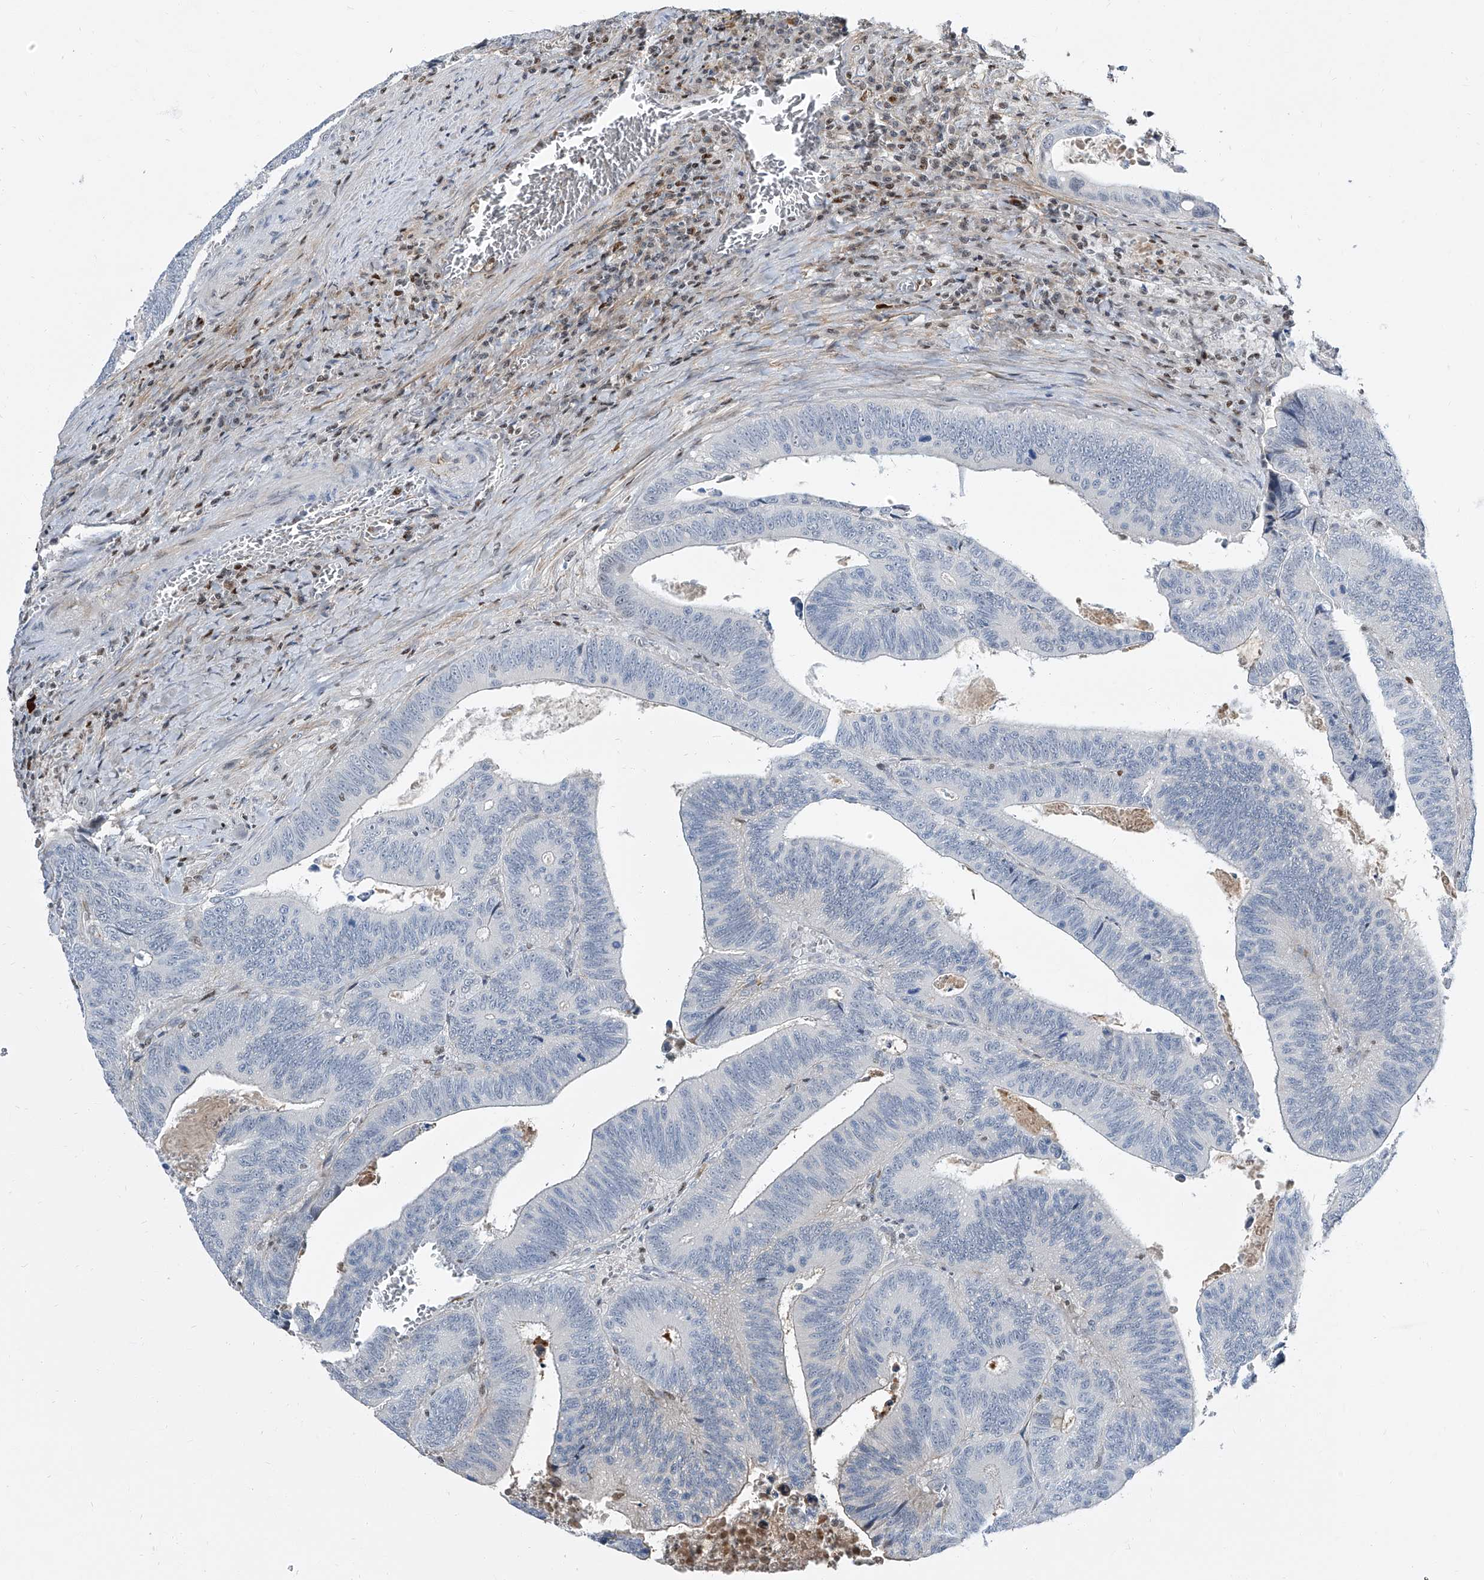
{"staining": {"intensity": "negative", "quantity": "none", "location": "none"}, "tissue": "colorectal cancer", "cell_type": "Tumor cells", "image_type": "cancer", "snomed": [{"axis": "morphology", "description": "Inflammation, NOS"}, {"axis": "morphology", "description": "Adenocarcinoma, NOS"}, {"axis": "topography", "description": "Colon"}], "caption": "This is a histopathology image of immunohistochemistry staining of adenocarcinoma (colorectal), which shows no staining in tumor cells. (Brightfield microscopy of DAB IHC at high magnification).", "gene": "HOXA3", "patient": {"sex": "male", "age": 72}}